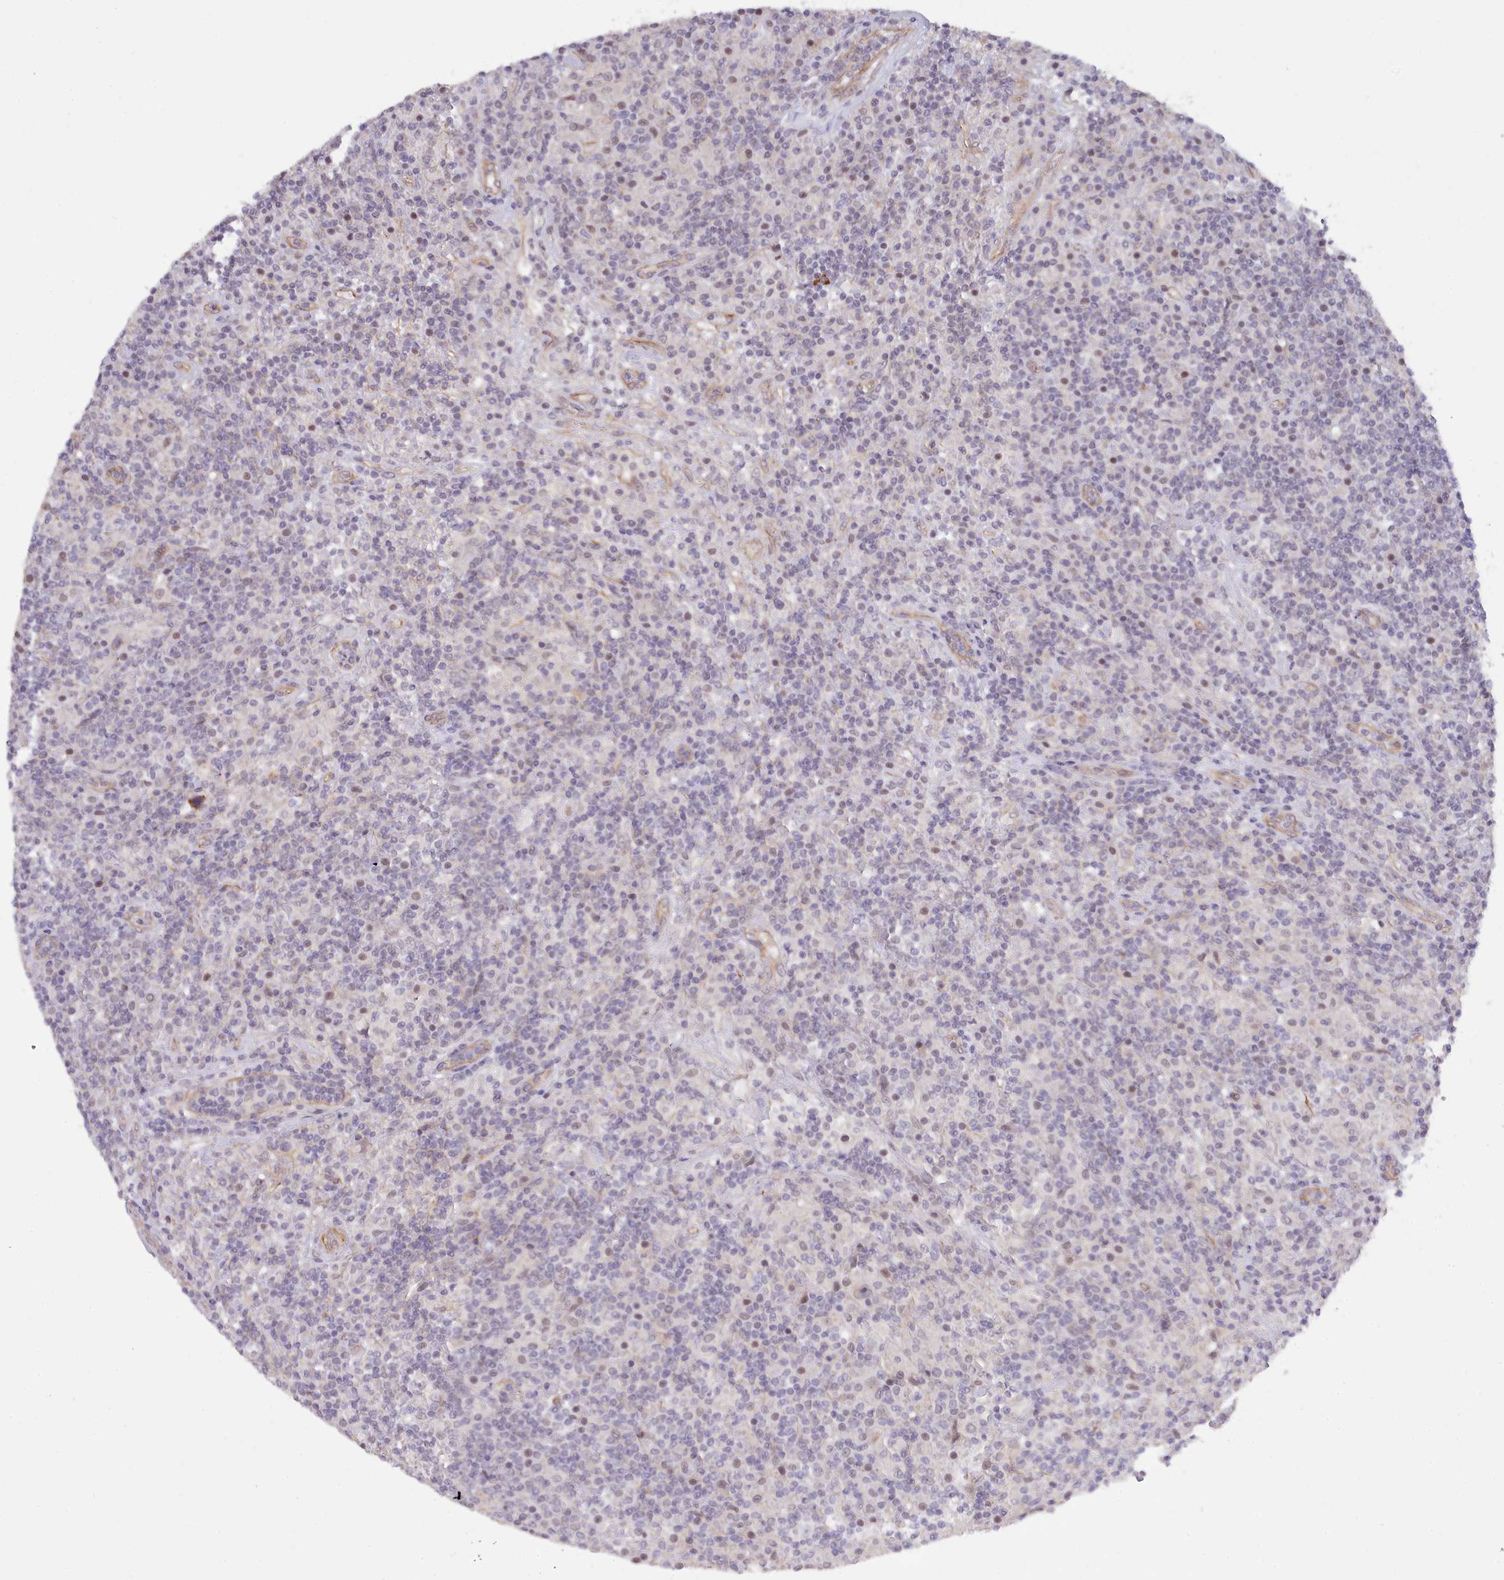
{"staining": {"intensity": "negative", "quantity": "none", "location": "none"}, "tissue": "lymphoma", "cell_type": "Tumor cells", "image_type": "cancer", "snomed": [{"axis": "morphology", "description": "Hodgkin's disease, NOS"}, {"axis": "topography", "description": "Lymph node"}], "caption": "A histopathology image of human Hodgkin's disease is negative for staining in tumor cells.", "gene": "ZC3H13", "patient": {"sex": "male", "age": 70}}